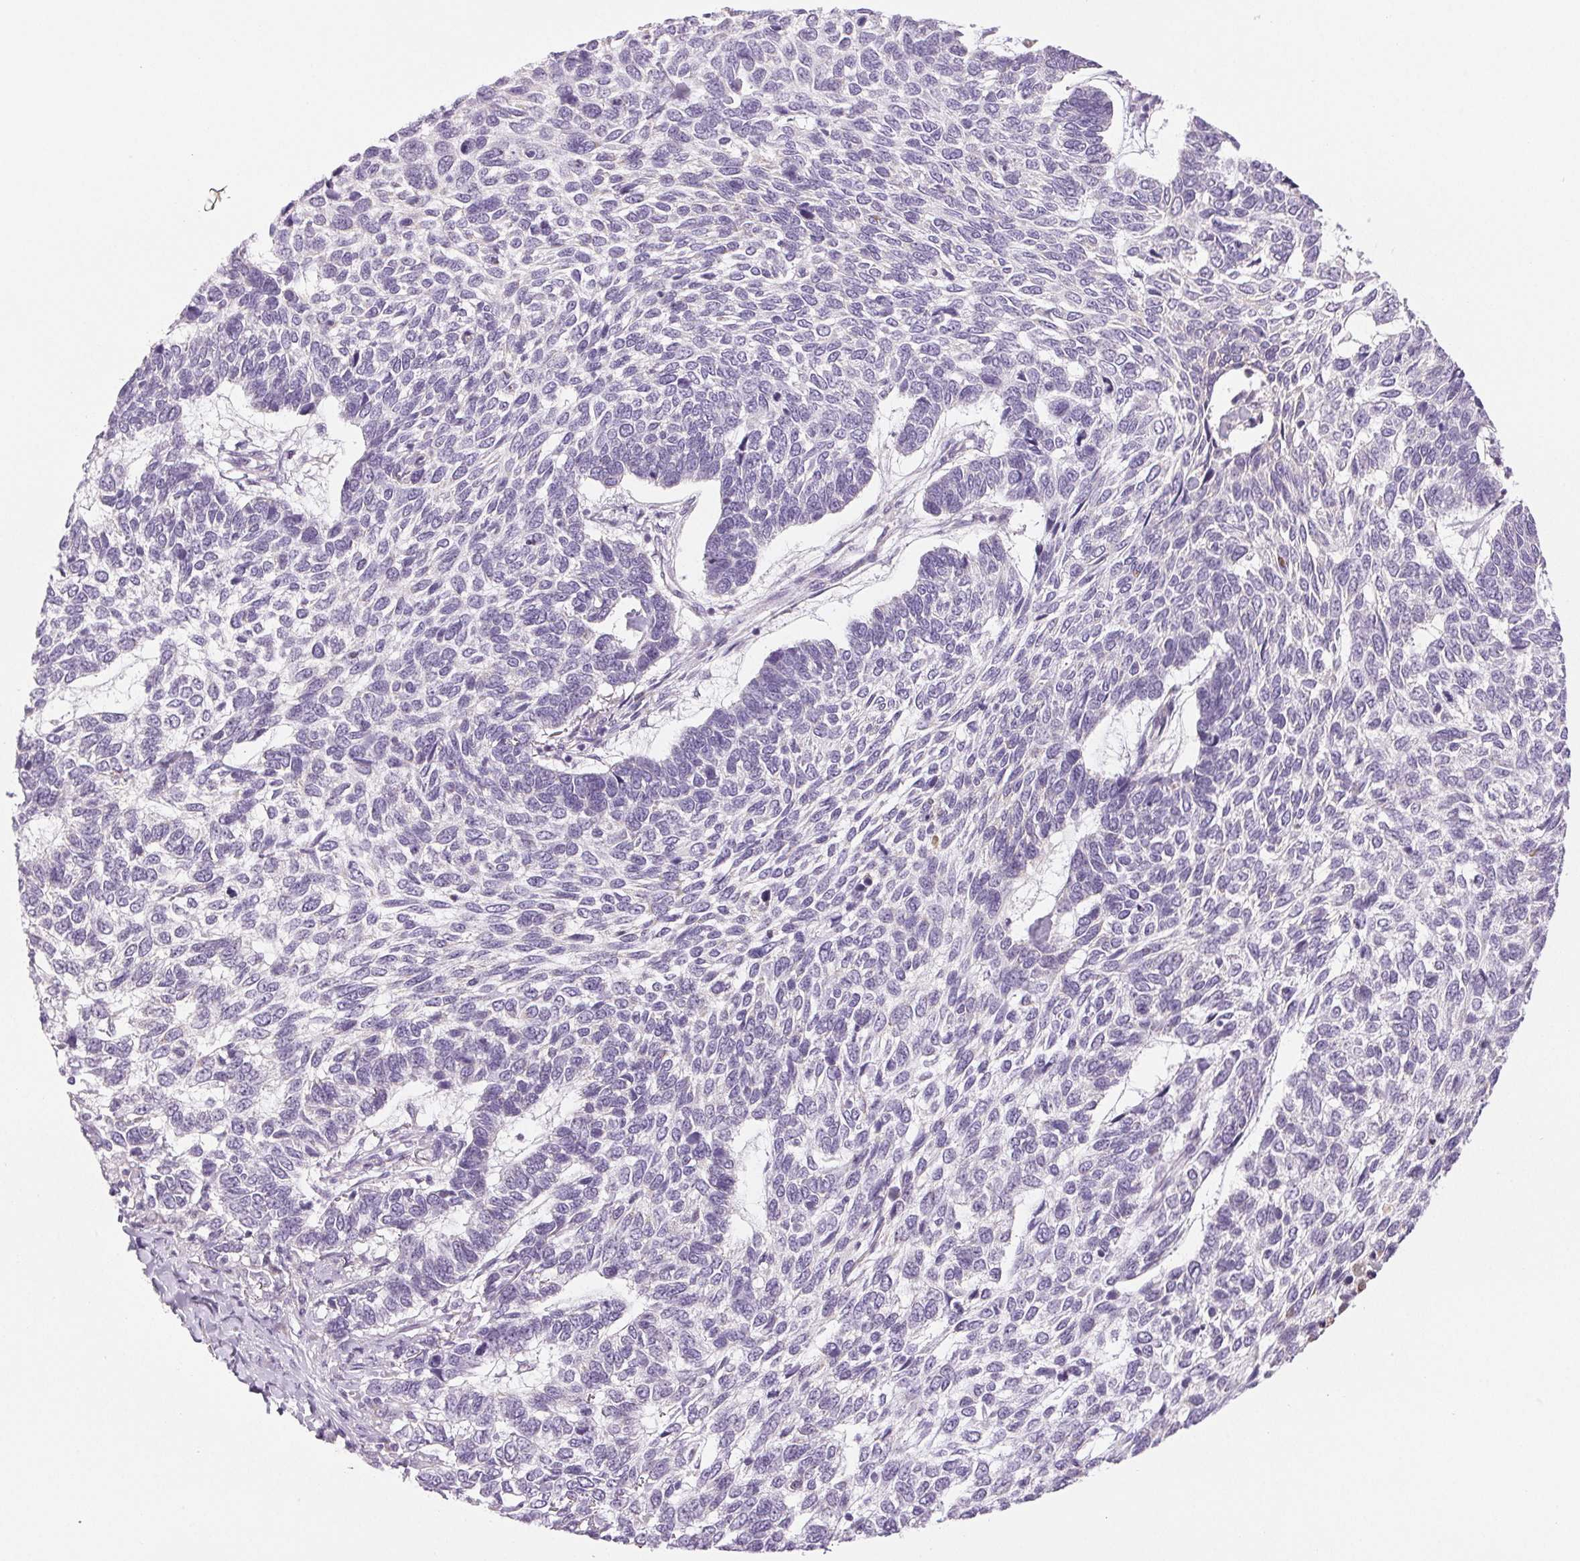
{"staining": {"intensity": "negative", "quantity": "none", "location": "none"}, "tissue": "skin cancer", "cell_type": "Tumor cells", "image_type": "cancer", "snomed": [{"axis": "morphology", "description": "Basal cell carcinoma"}, {"axis": "topography", "description": "Skin"}], "caption": "There is no significant expression in tumor cells of skin cancer (basal cell carcinoma).", "gene": "COL7A1", "patient": {"sex": "female", "age": 65}}